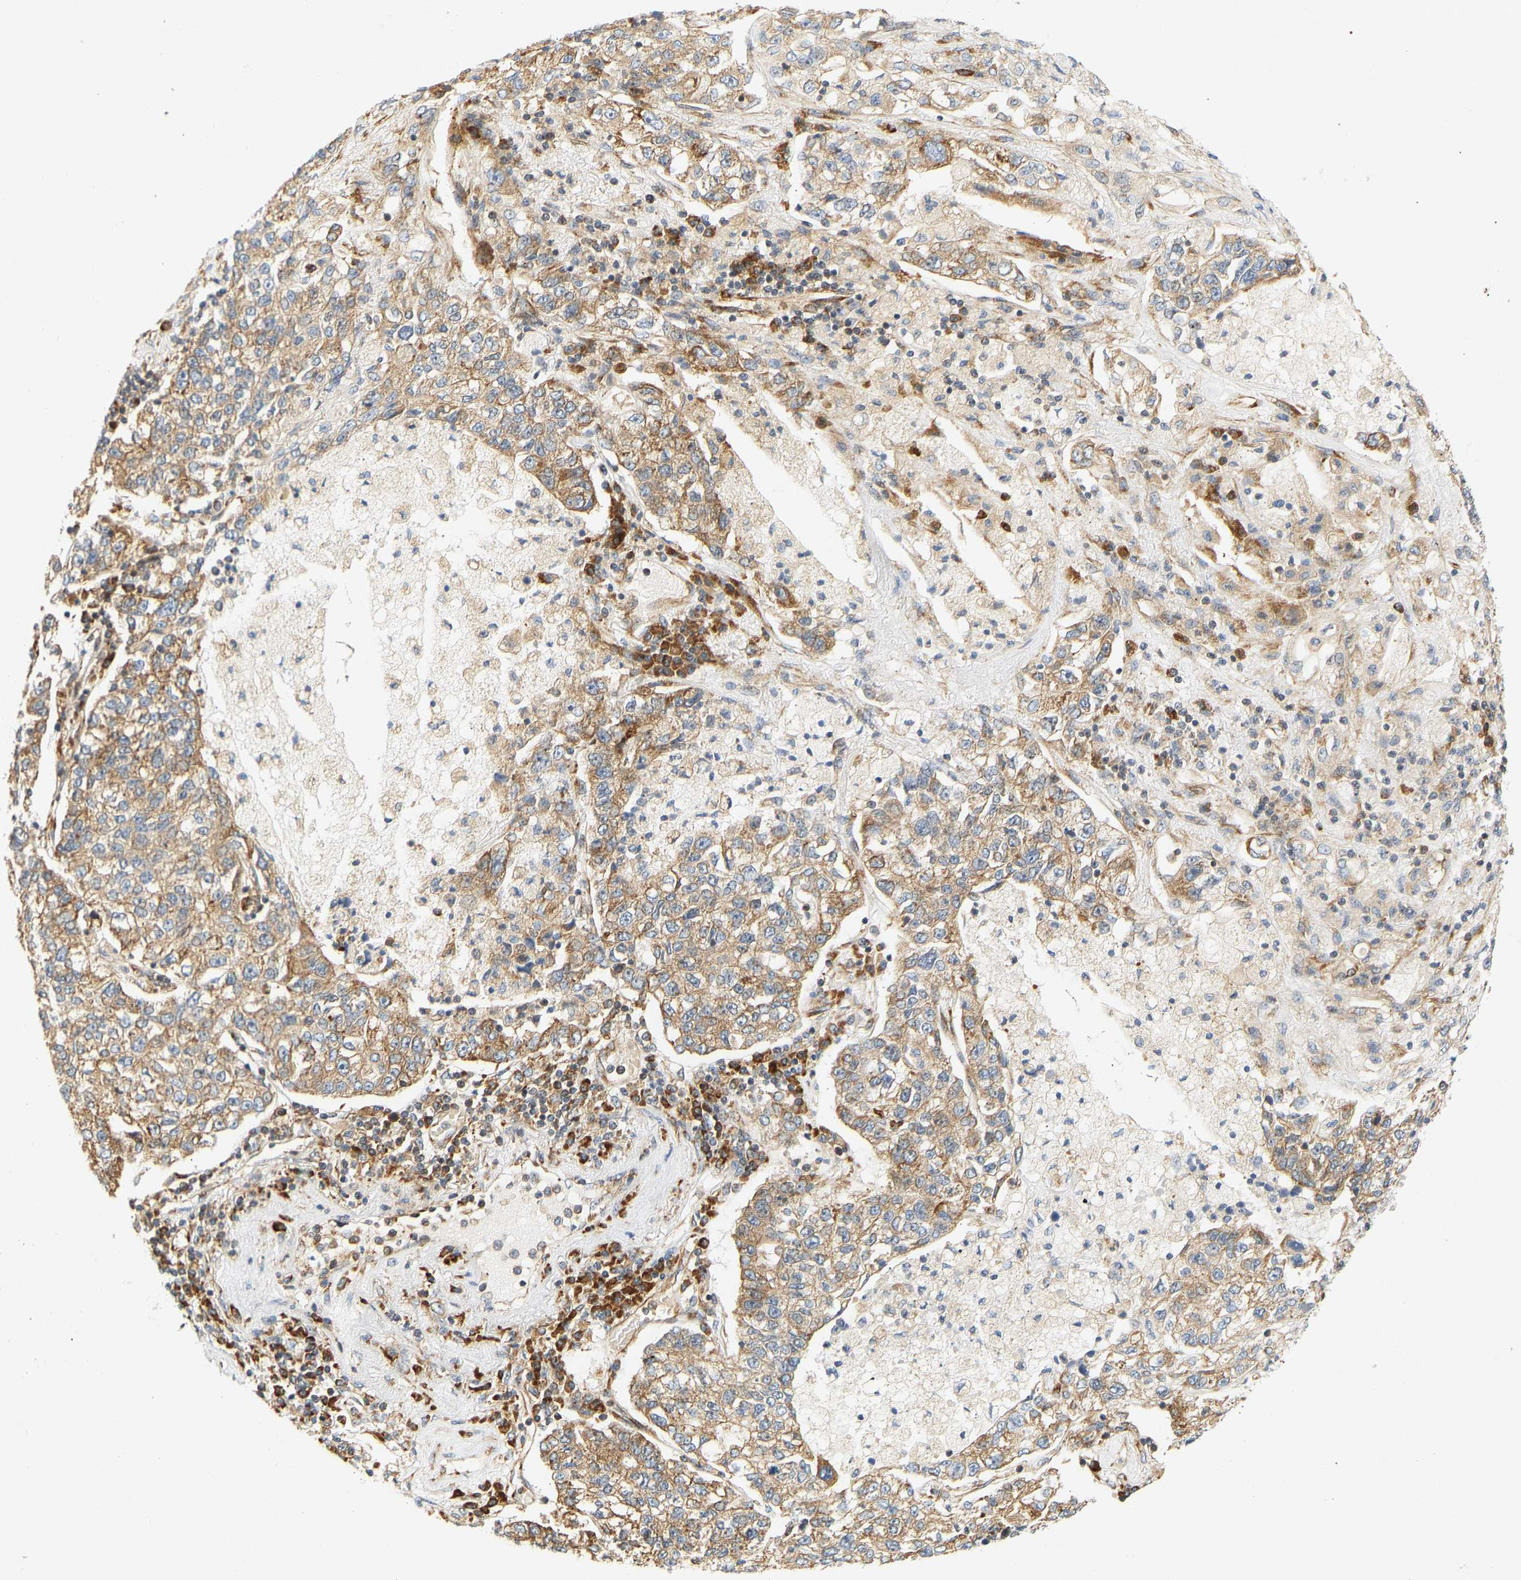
{"staining": {"intensity": "moderate", "quantity": ">75%", "location": "cytoplasmic/membranous"}, "tissue": "lung cancer", "cell_type": "Tumor cells", "image_type": "cancer", "snomed": [{"axis": "morphology", "description": "Adenocarcinoma, NOS"}, {"axis": "topography", "description": "Lung"}], "caption": "Lung adenocarcinoma stained with a protein marker displays moderate staining in tumor cells.", "gene": "RPS14", "patient": {"sex": "male", "age": 49}}